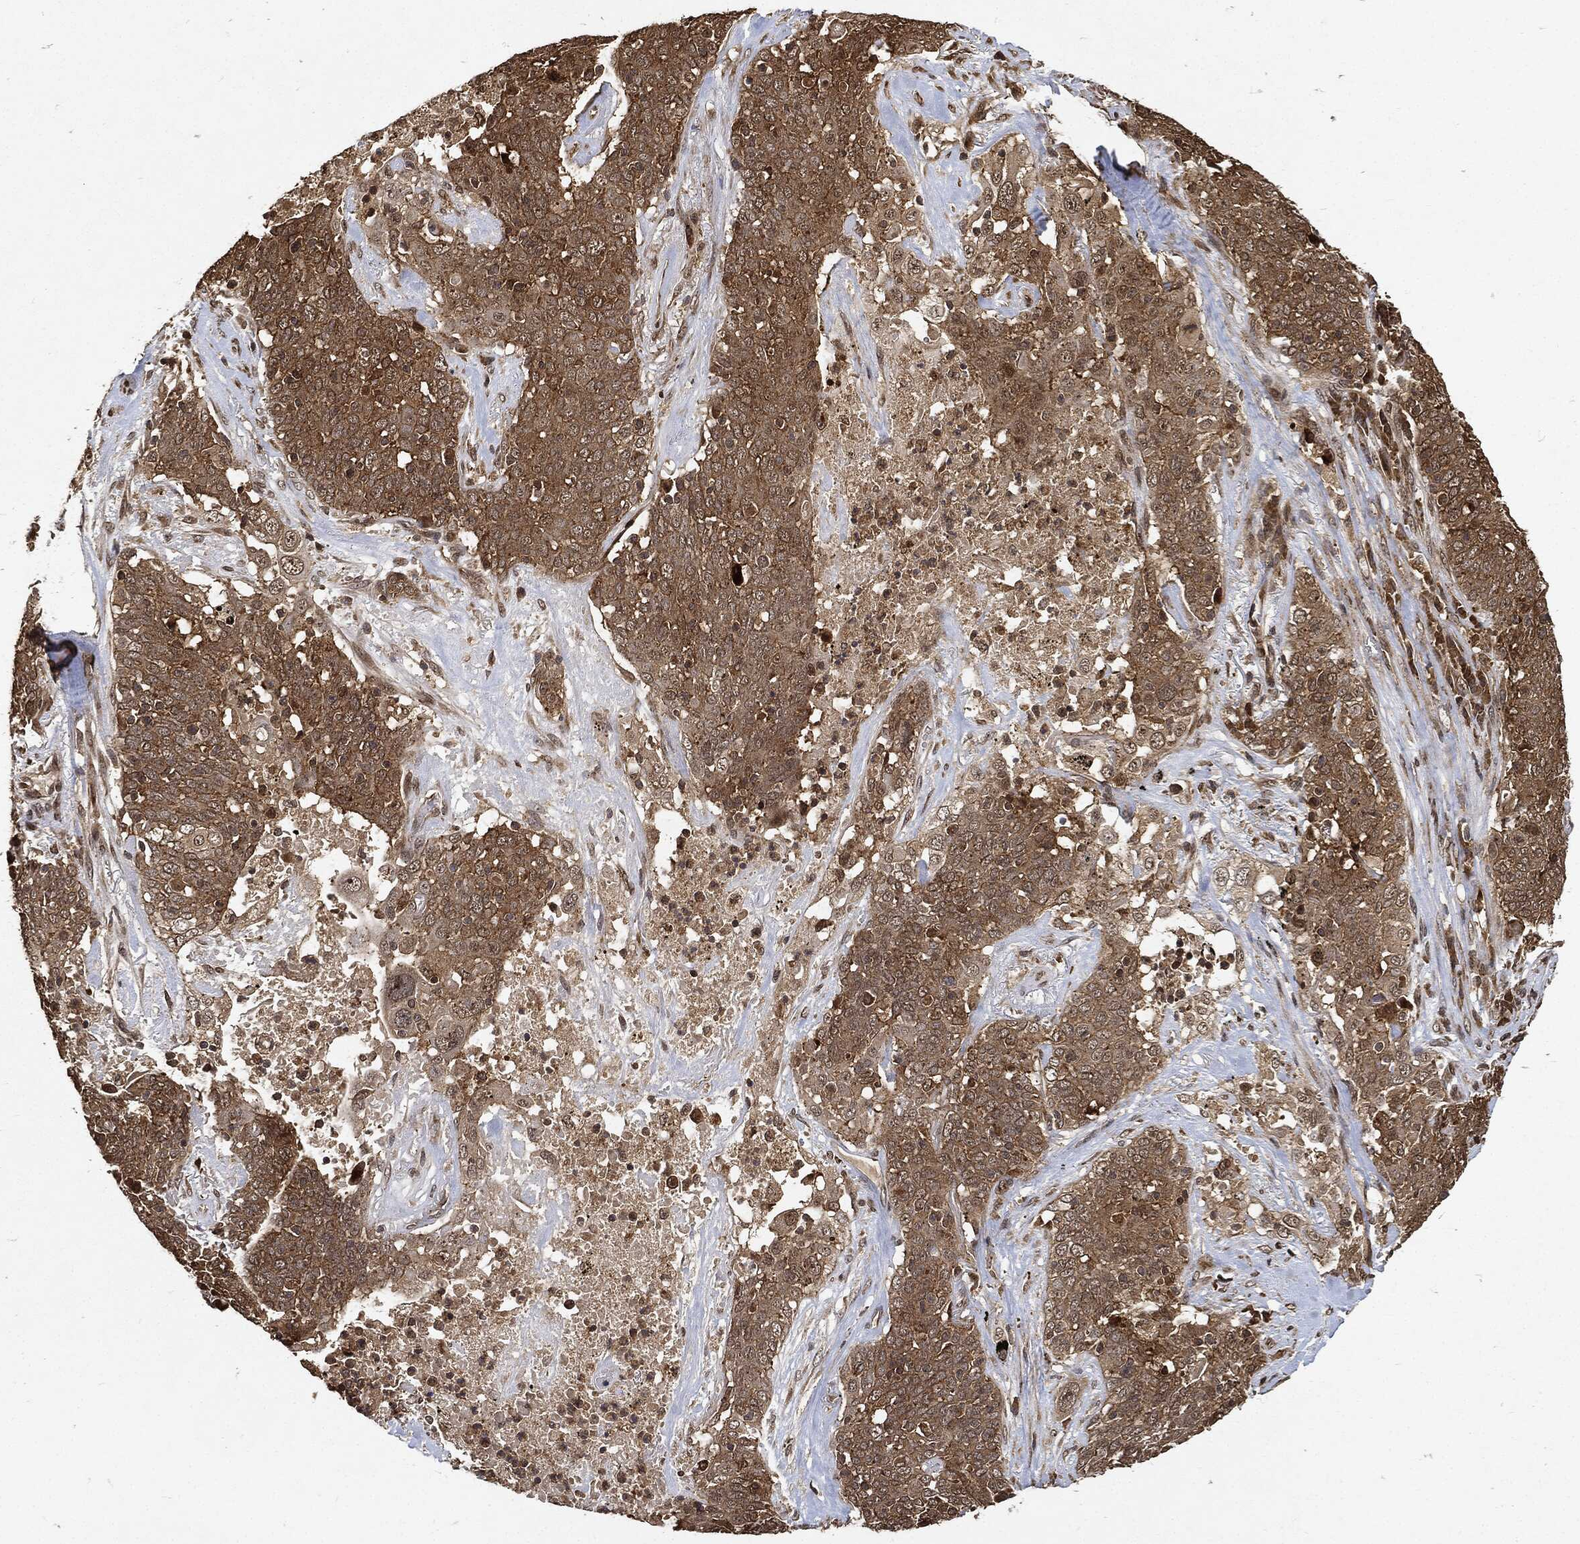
{"staining": {"intensity": "weak", "quantity": ">75%", "location": "cytoplasmic/membranous"}, "tissue": "lung cancer", "cell_type": "Tumor cells", "image_type": "cancer", "snomed": [{"axis": "morphology", "description": "Squamous cell carcinoma, NOS"}, {"axis": "topography", "description": "Lung"}], "caption": "Immunohistochemical staining of human squamous cell carcinoma (lung) displays low levels of weak cytoplasmic/membranous staining in approximately >75% of tumor cells.", "gene": "ZNF226", "patient": {"sex": "male", "age": 82}}